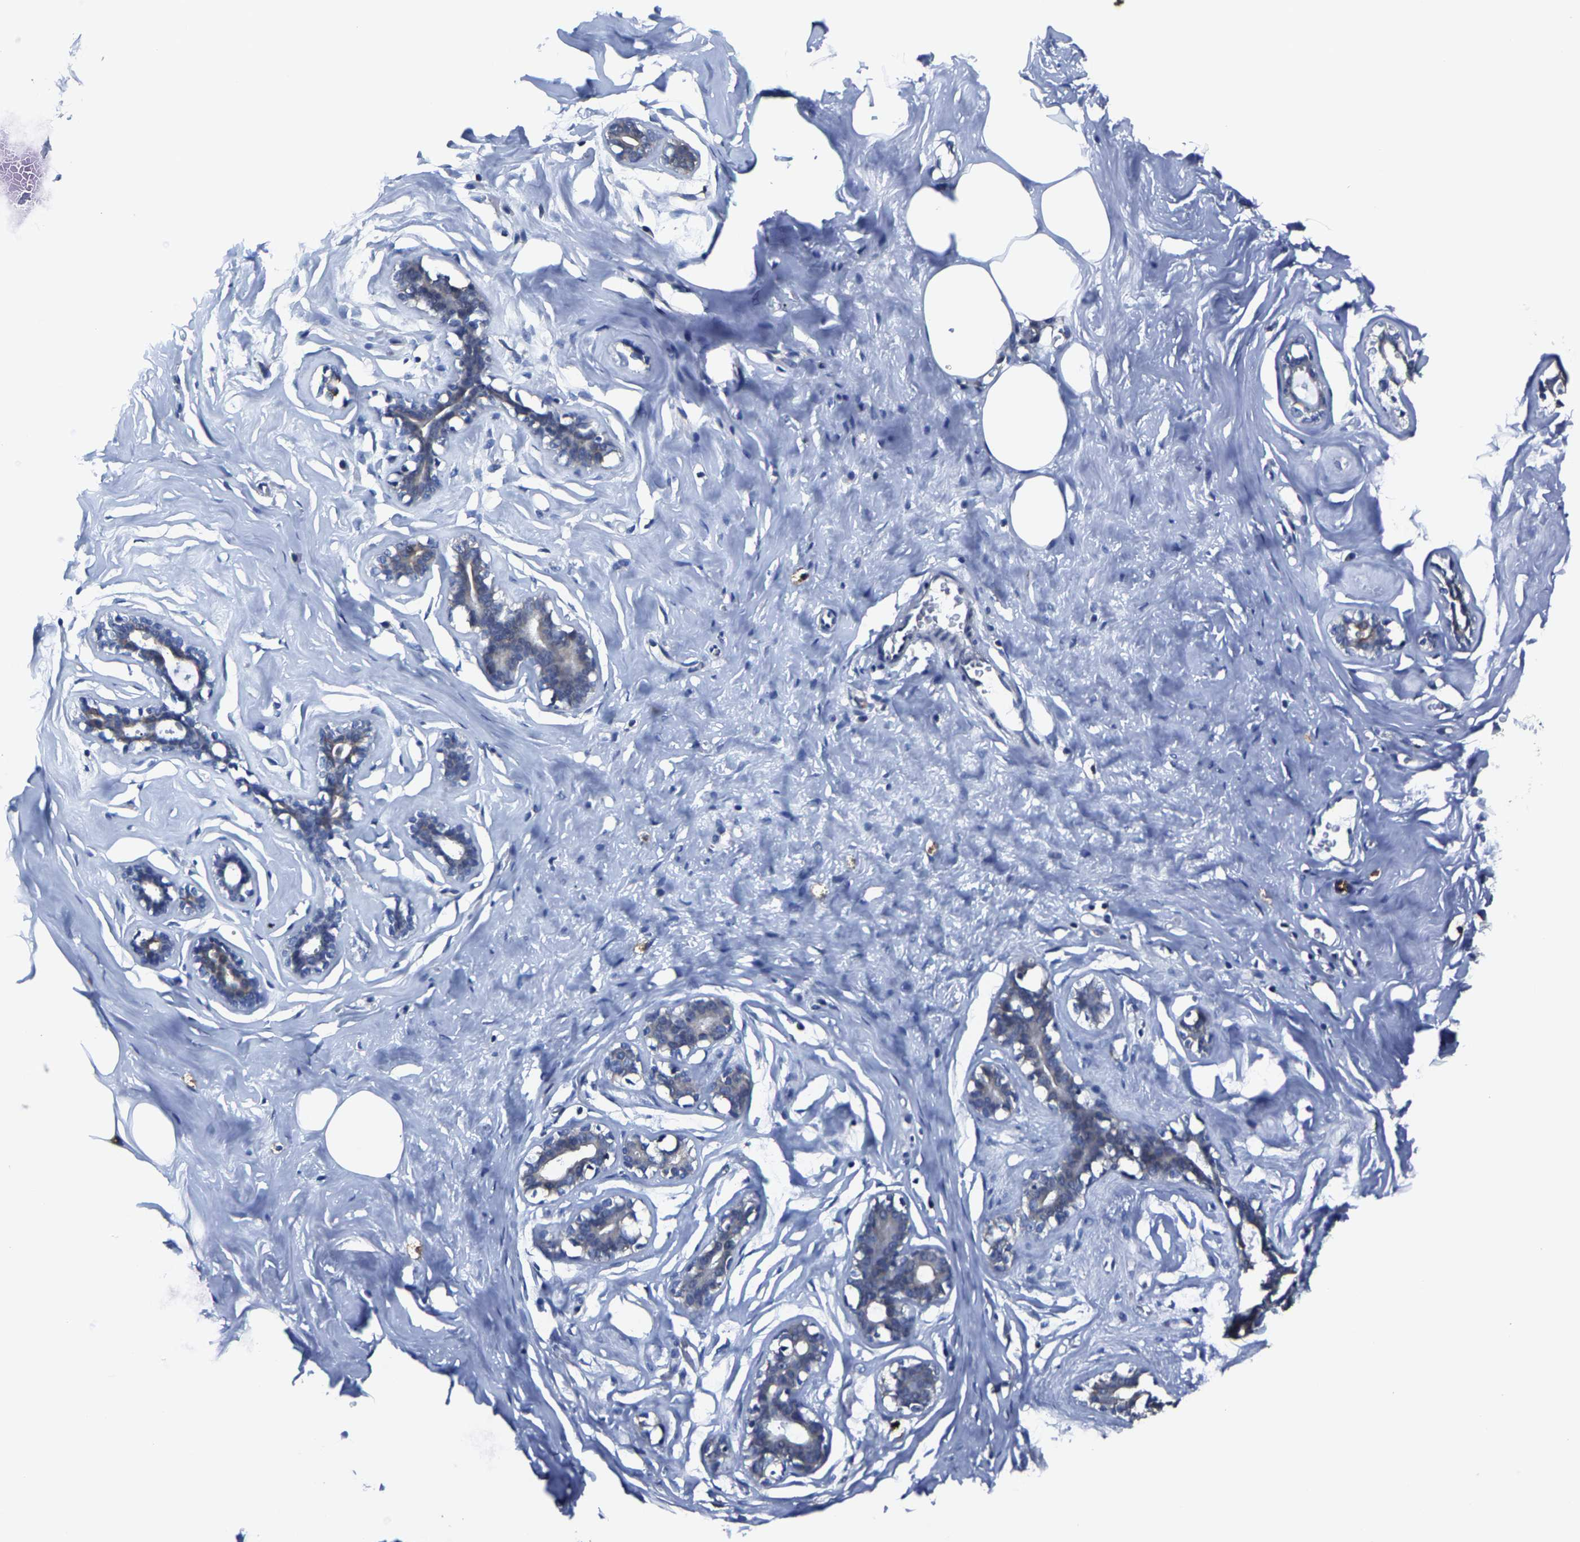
{"staining": {"intensity": "negative", "quantity": "none", "location": "none"}, "tissue": "adipose tissue", "cell_type": "Adipocytes", "image_type": "normal", "snomed": [{"axis": "morphology", "description": "Normal tissue, NOS"}, {"axis": "morphology", "description": "Fibrosis, NOS"}, {"axis": "topography", "description": "Breast"}, {"axis": "topography", "description": "Adipose tissue"}], "caption": "A high-resolution micrograph shows immunohistochemistry staining of normal adipose tissue, which demonstrates no significant expression in adipocytes. (Immunohistochemistry, brightfield microscopy, high magnification).", "gene": "TRAF6", "patient": {"sex": "female", "age": 39}}